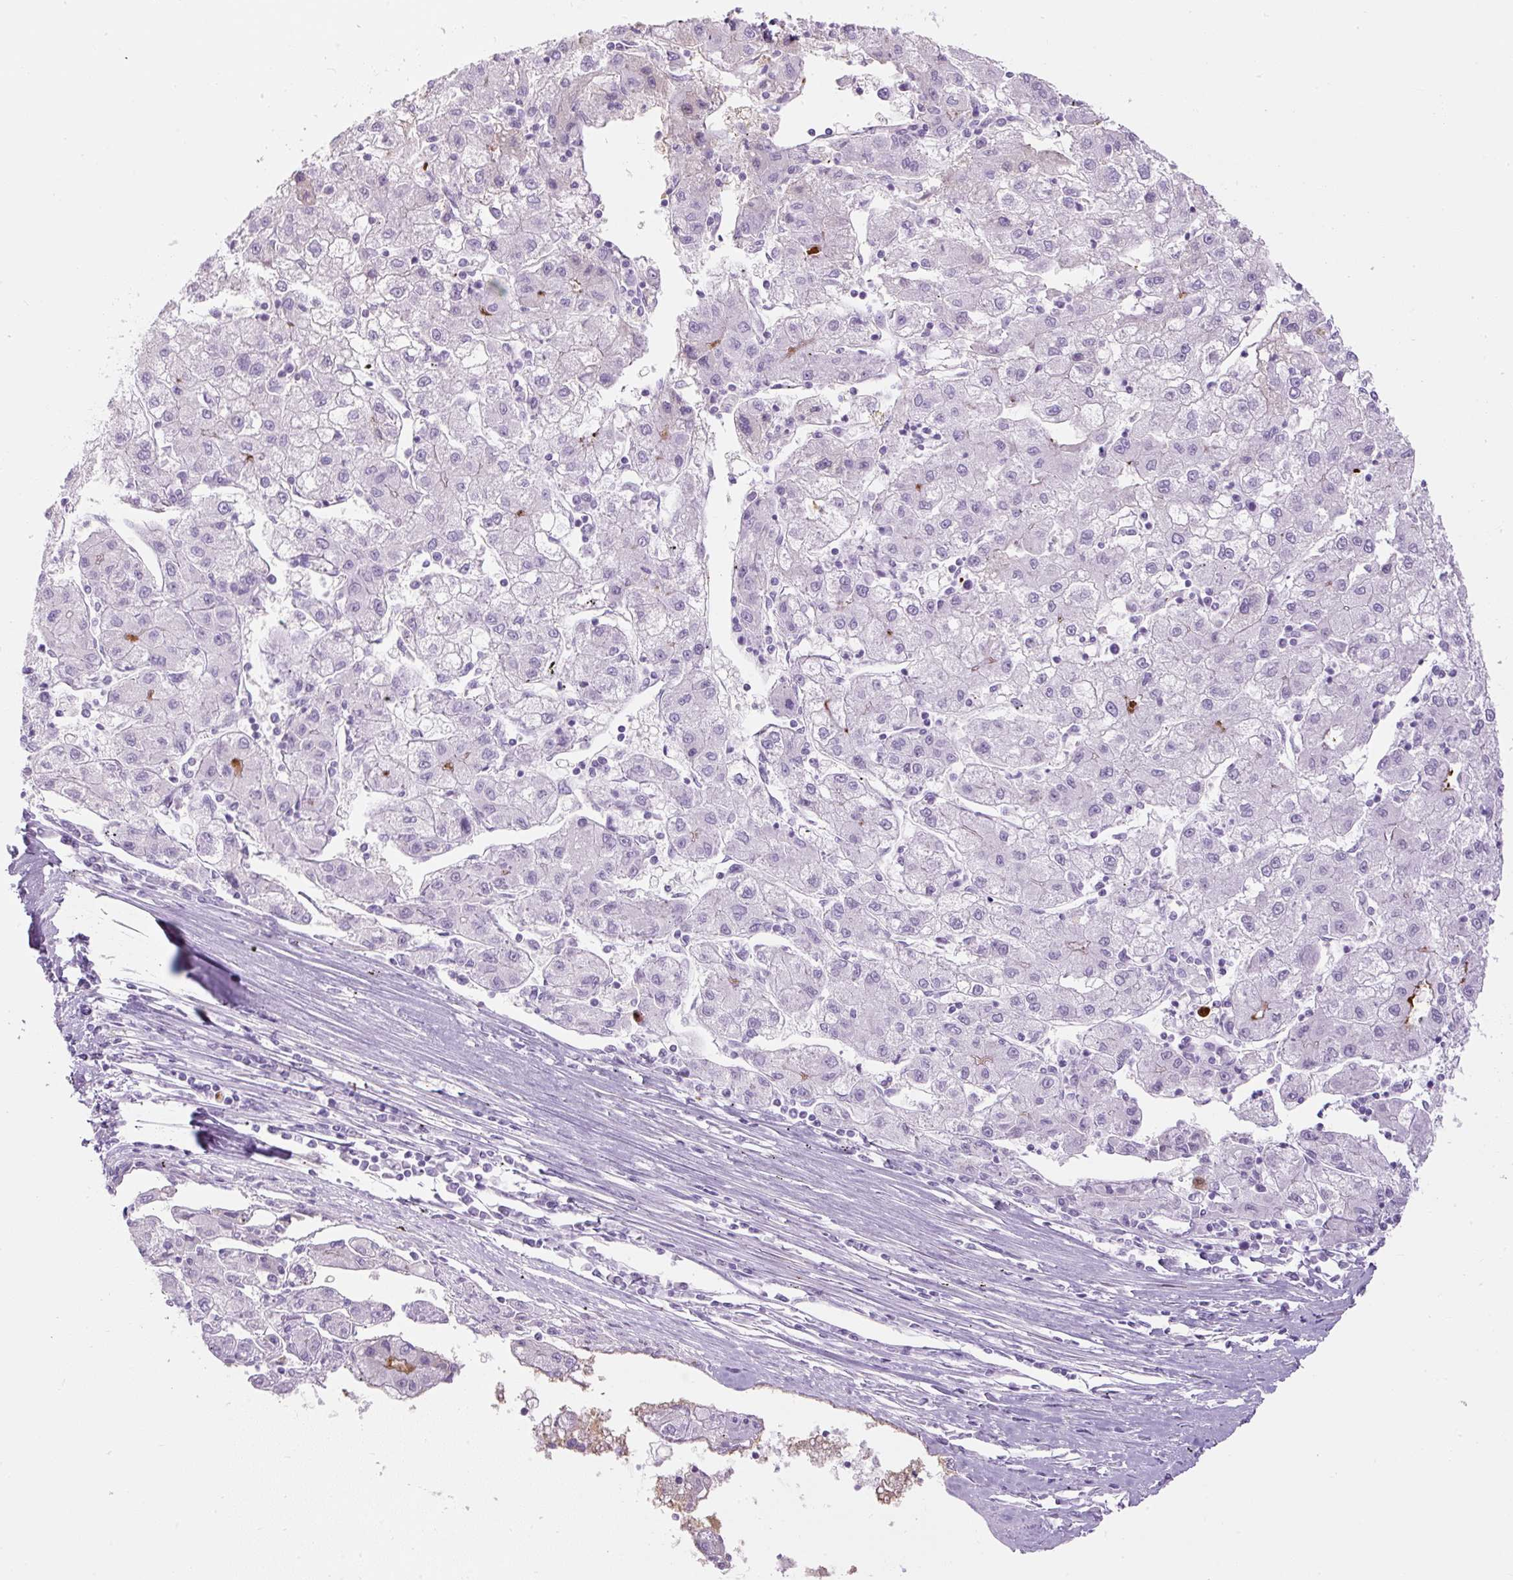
{"staining": {"intensity": "negative", "quantity": "none", "location": "none"}, "tissue": "liver cancer", "cell_type": "Tumor cells", "image_type": "cancer", "snomed": [{"axis": "morphology", "description": "Carcinoma, Hepatocellular, NOS"}, {"axis": "topography", "description": "Liver"}], "caption": "Immunohistochemistry image of human liver cancer (hepatocellular carcinoma) stained for a protein (brown), which displays no expression in tumor cells.", "gene": "APOA1", "patient": {"sex": "male", "age": 72}}